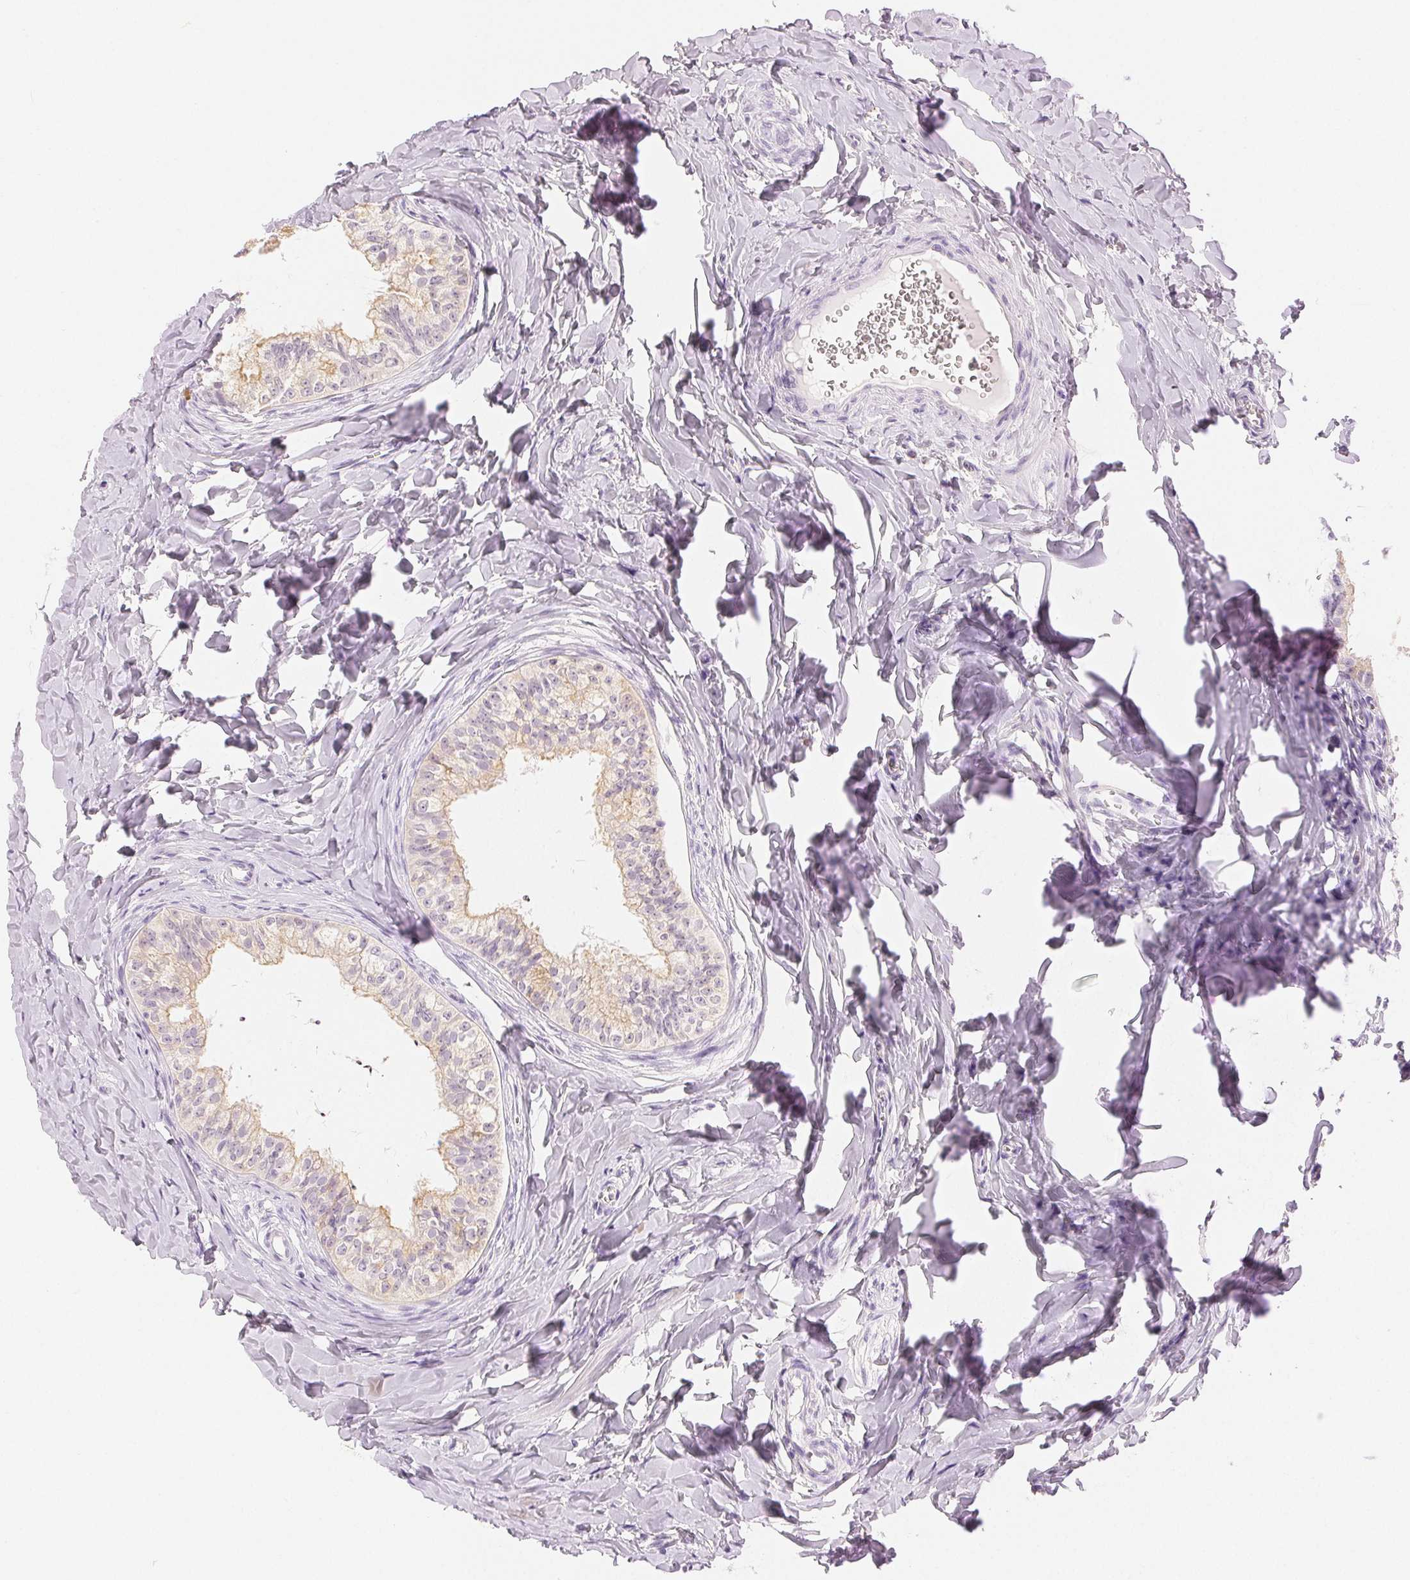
{"staining": {"intensity": "weak", "quantity": "25%-75%", "location": "cytoplasmic/membranous"}, "tissue": "epididymis", "cell_type": "Glandular cells", "image_type": "normal", "snomed": [{"axis": "morphology", "description": "Normal tissue, NOS"}, {"axis": "topography", "description": "Epididymis"}], "caption": "Glandular cells demonstrate weak cytoplasmic/membranous positivity in approximately 25%-75% of cells in unremarkable epididymis.", "gene": "SLC5A2", "patient": {"sex": "male", "age": 24}}